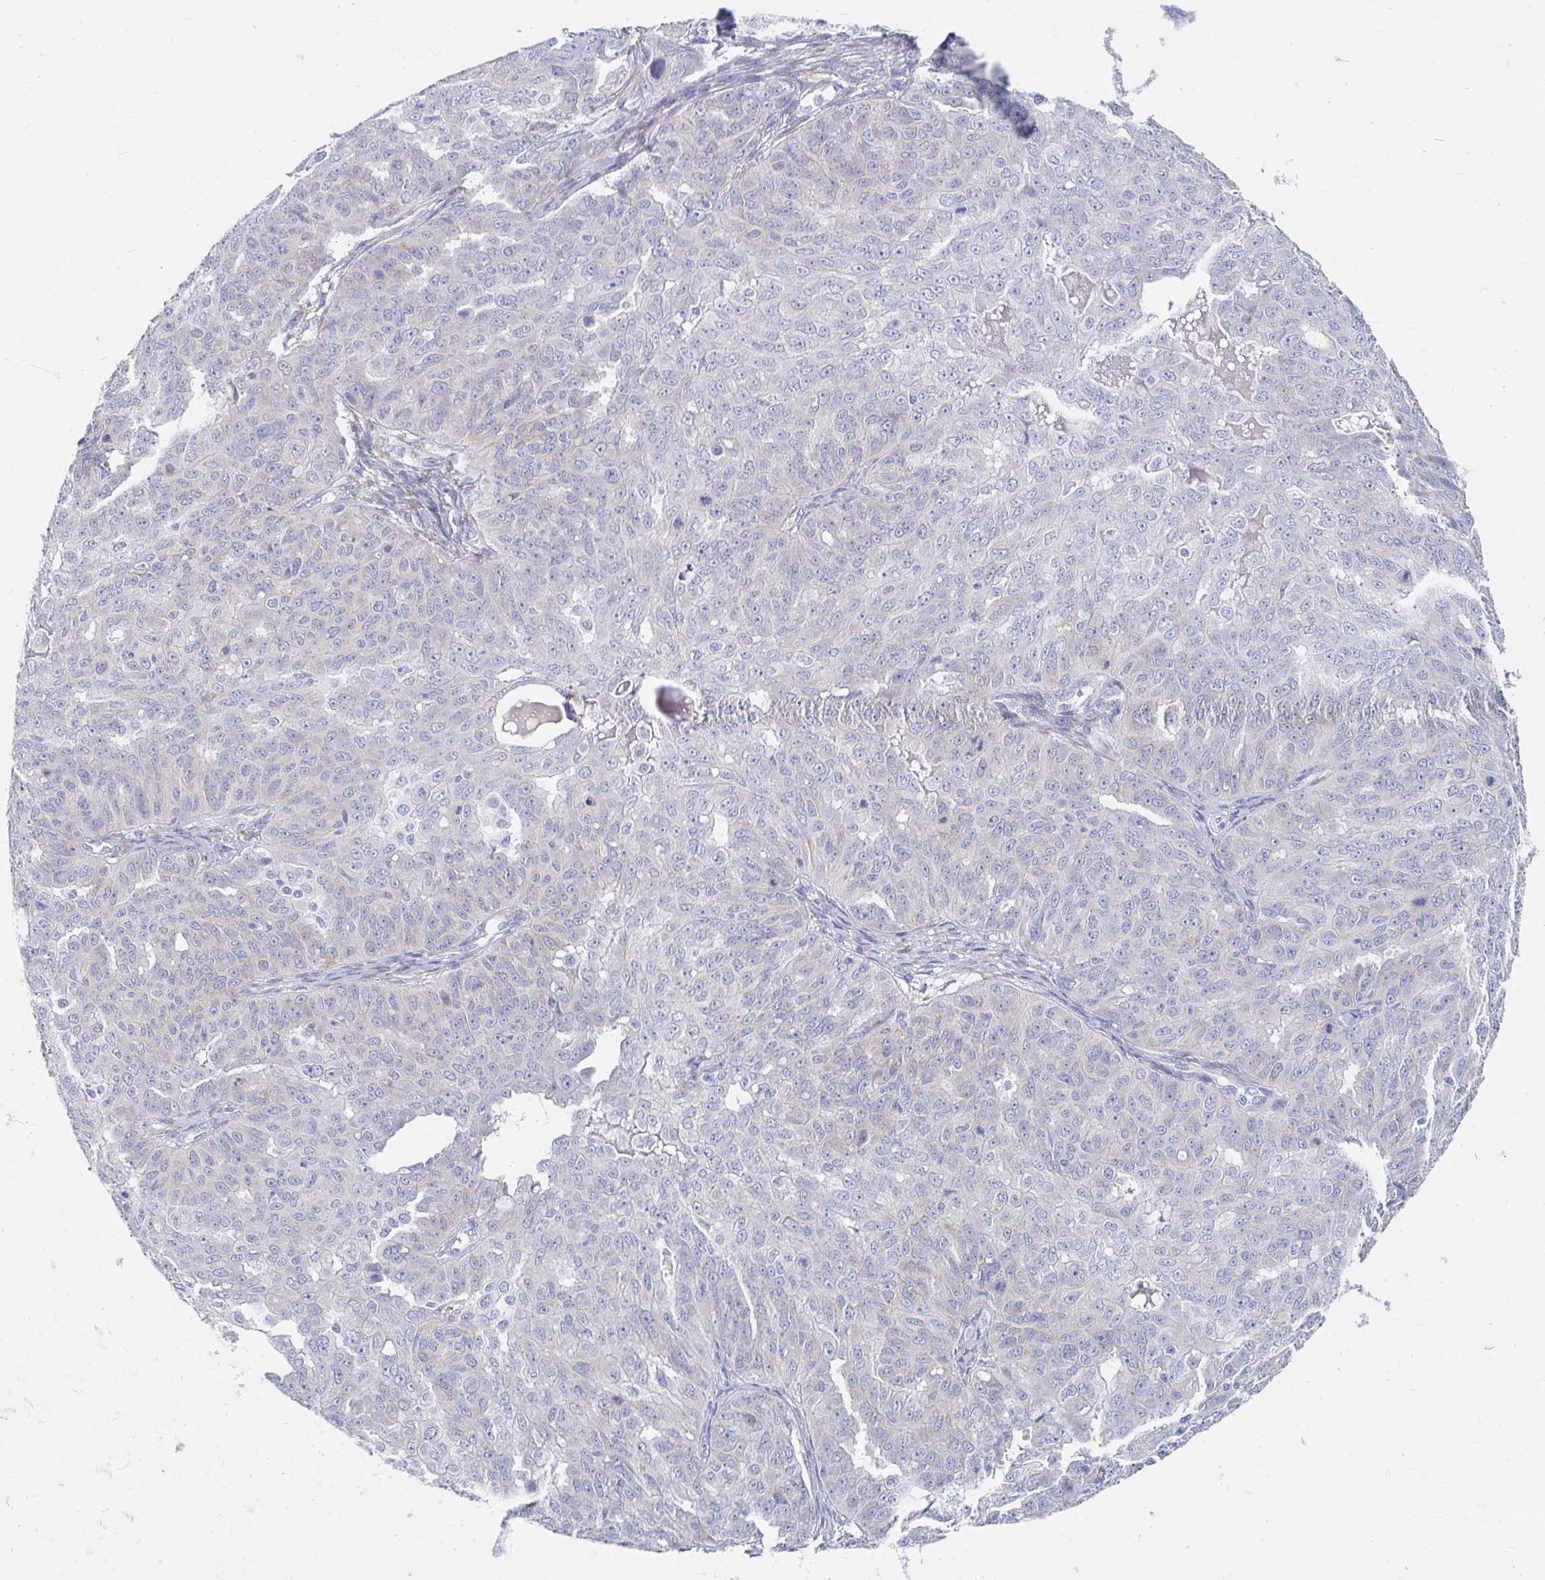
{"staining": {"intensity": "negative", "quantity": "none", "location": "none"}, "tissue": "ovarian cancer", "cell_type": "Tumor cells", "image_type": "cancer", "snomed": [{"axis": "morphology", "description": "Carcinoma, endometroid"}, {"axis": "topography", "description": "Ovary"}], "caption": "An IHC image of ovarian endometroid carcinoma is shown. There is no staining in tumor cells of ovarian endometroid carcinoma.", "gene": "MYLK2", "patient": {"sex": "female", "age": 70}}